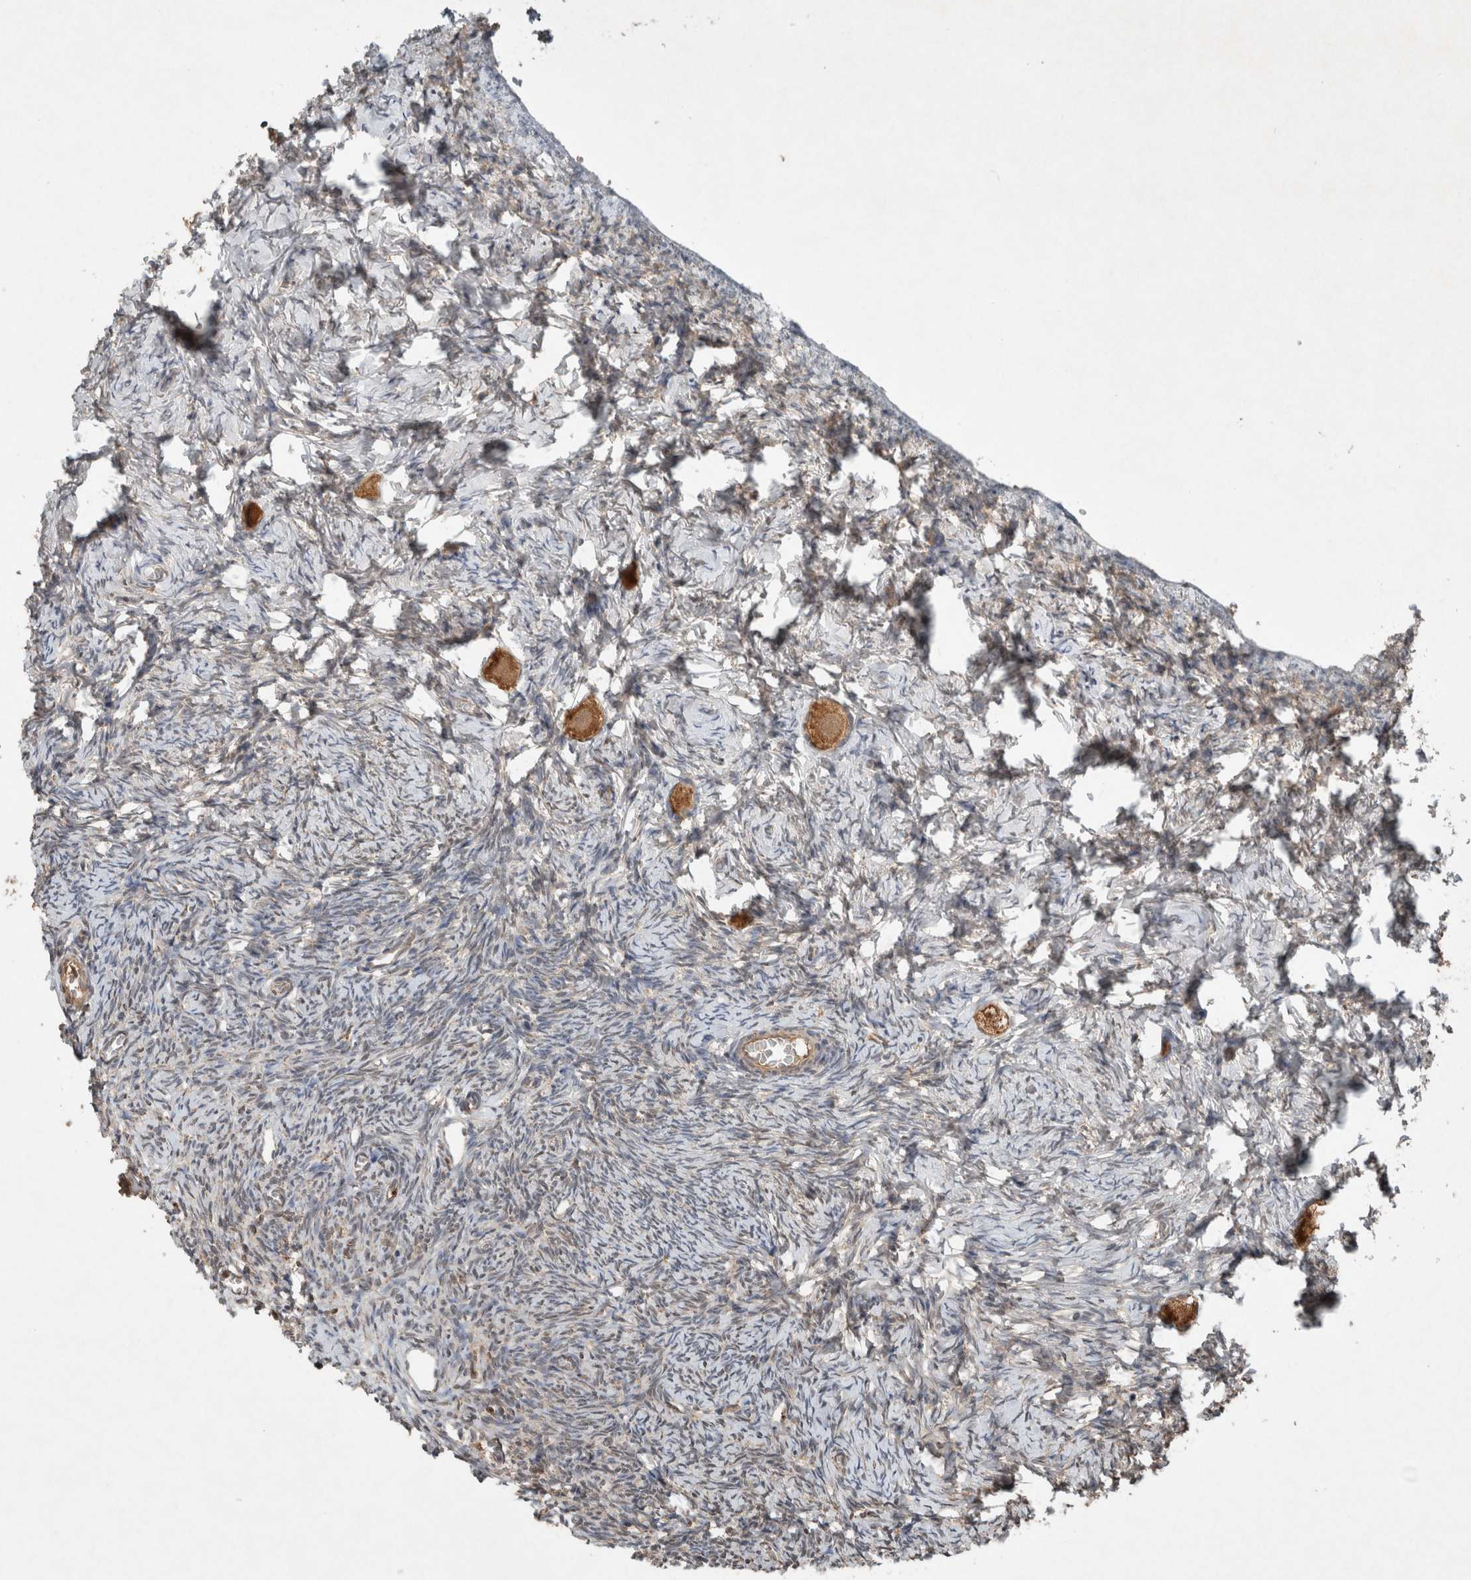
{"staining": {"intensity": "moderate", "quantity": ">75%", "location": "cytoplasmic/membranous"}, "tissue": "ovary", "cell_type": "Follicle cells", "image_type": "normal", "snomed": [{"axis": "morphology", "description": "Normal tissue, NOS"}, {"axis": "topography", "description": "Ovary"}], "caption": "Protein expression analysis of unremarkable ovary shows moderate cytoplasmic/membranous staining in approximately >75% of follicle cells. Using DAB (3,3'-diaminobenzidine) (brown) and hematoxylin (blue) stains, captured at high magnification using brightfield microscopy.", "gene": "KLK14", "patient": {"sex": "female", "age": 27}}